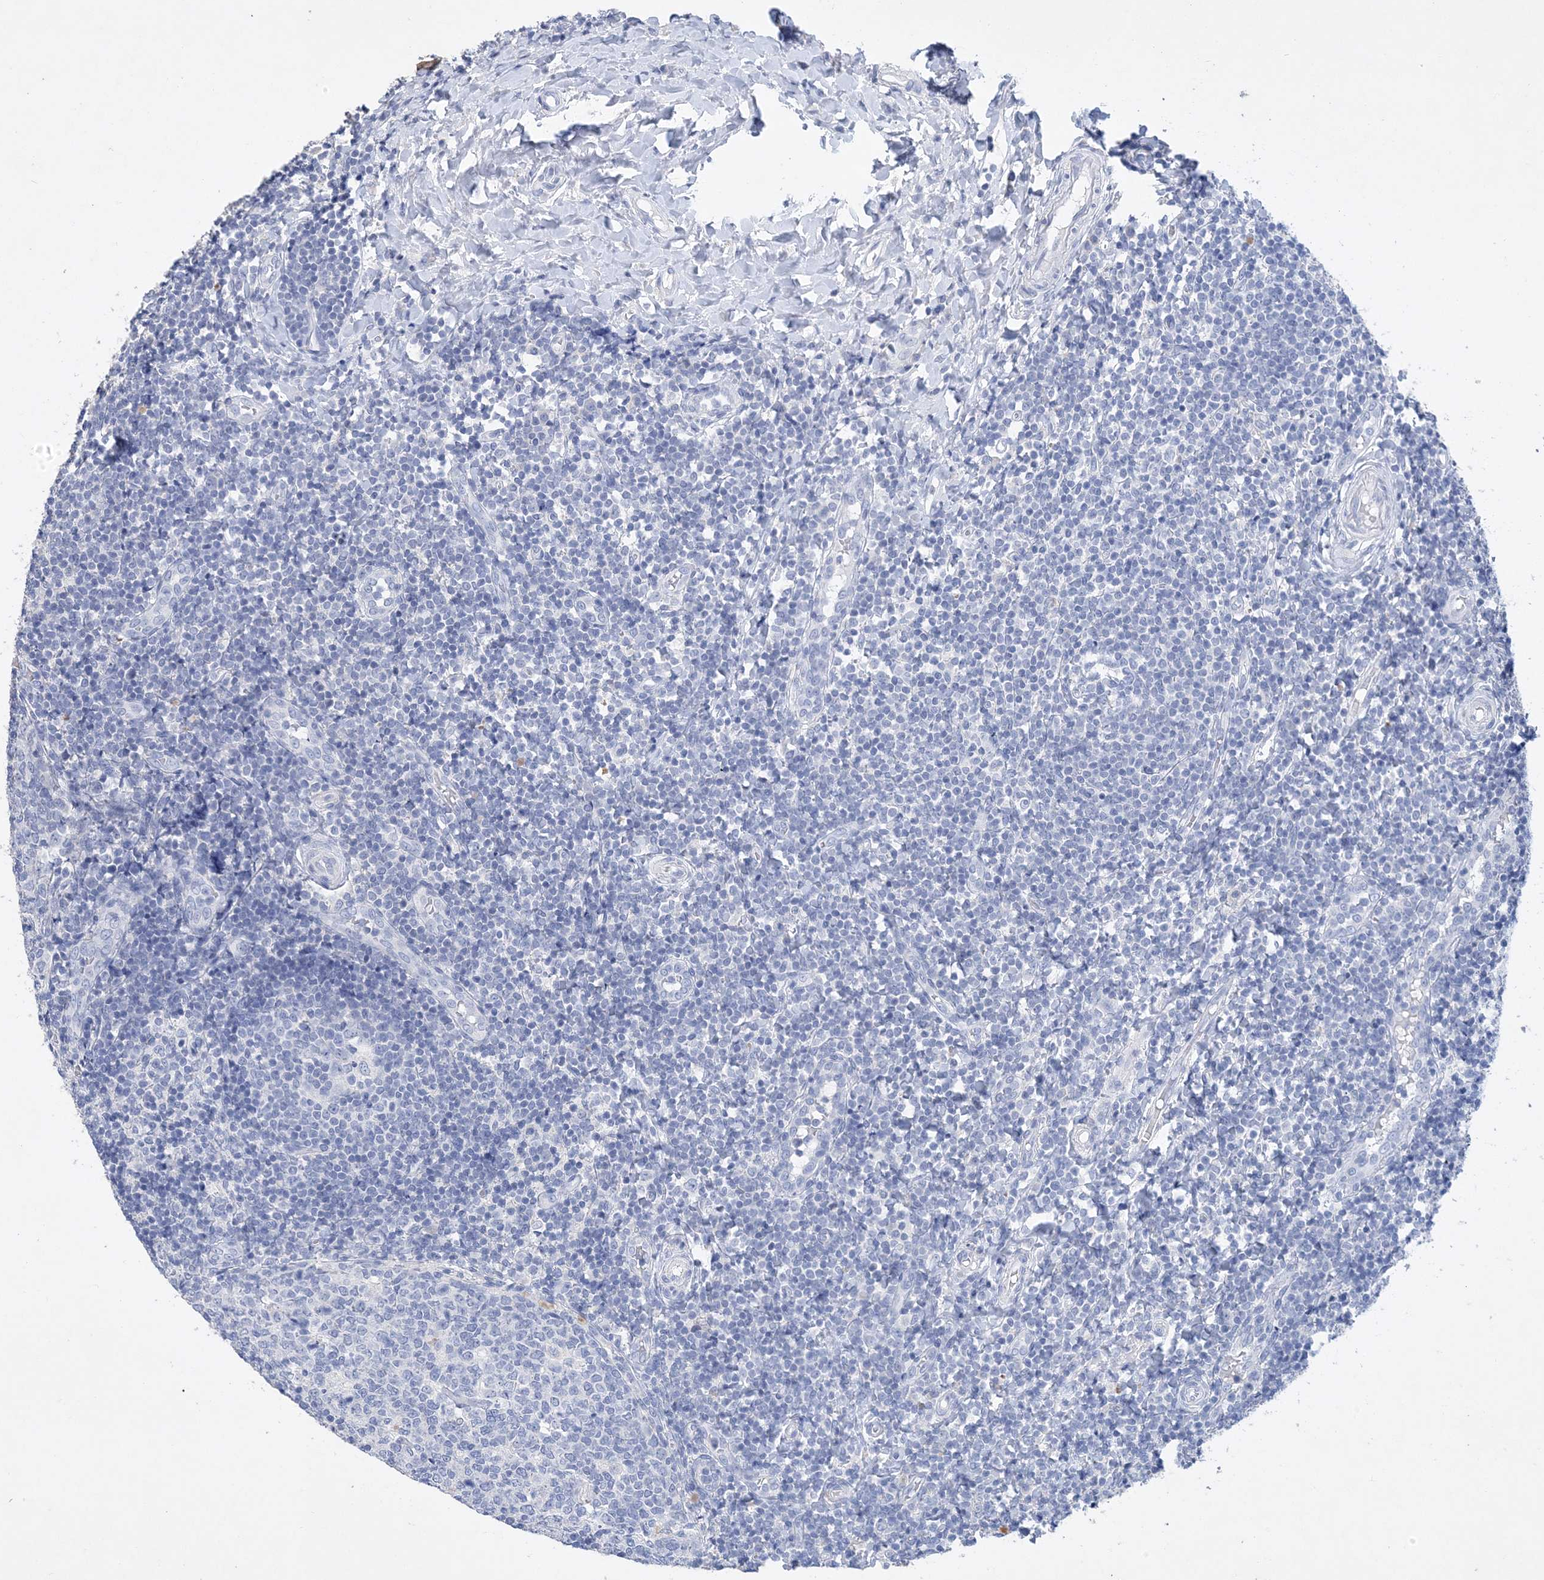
{"staining": {"intensity": "negative", "quantity": "none", "location": "none"}, "tissue": "tonsil", "cell_type": "Germinal center cells", "image_type": "normal", "snomed": [{"axis": "morphology", "description": "Normal tissue, NOS"}, {"axis": "topography", "description": "Tonsil"}], "caption": "Immunohistochemical staining of normal tonsil shows no significant positivity in germinal center cells.", "gene": "COPS8", "patient": {"sex": "female", "age": 19}}